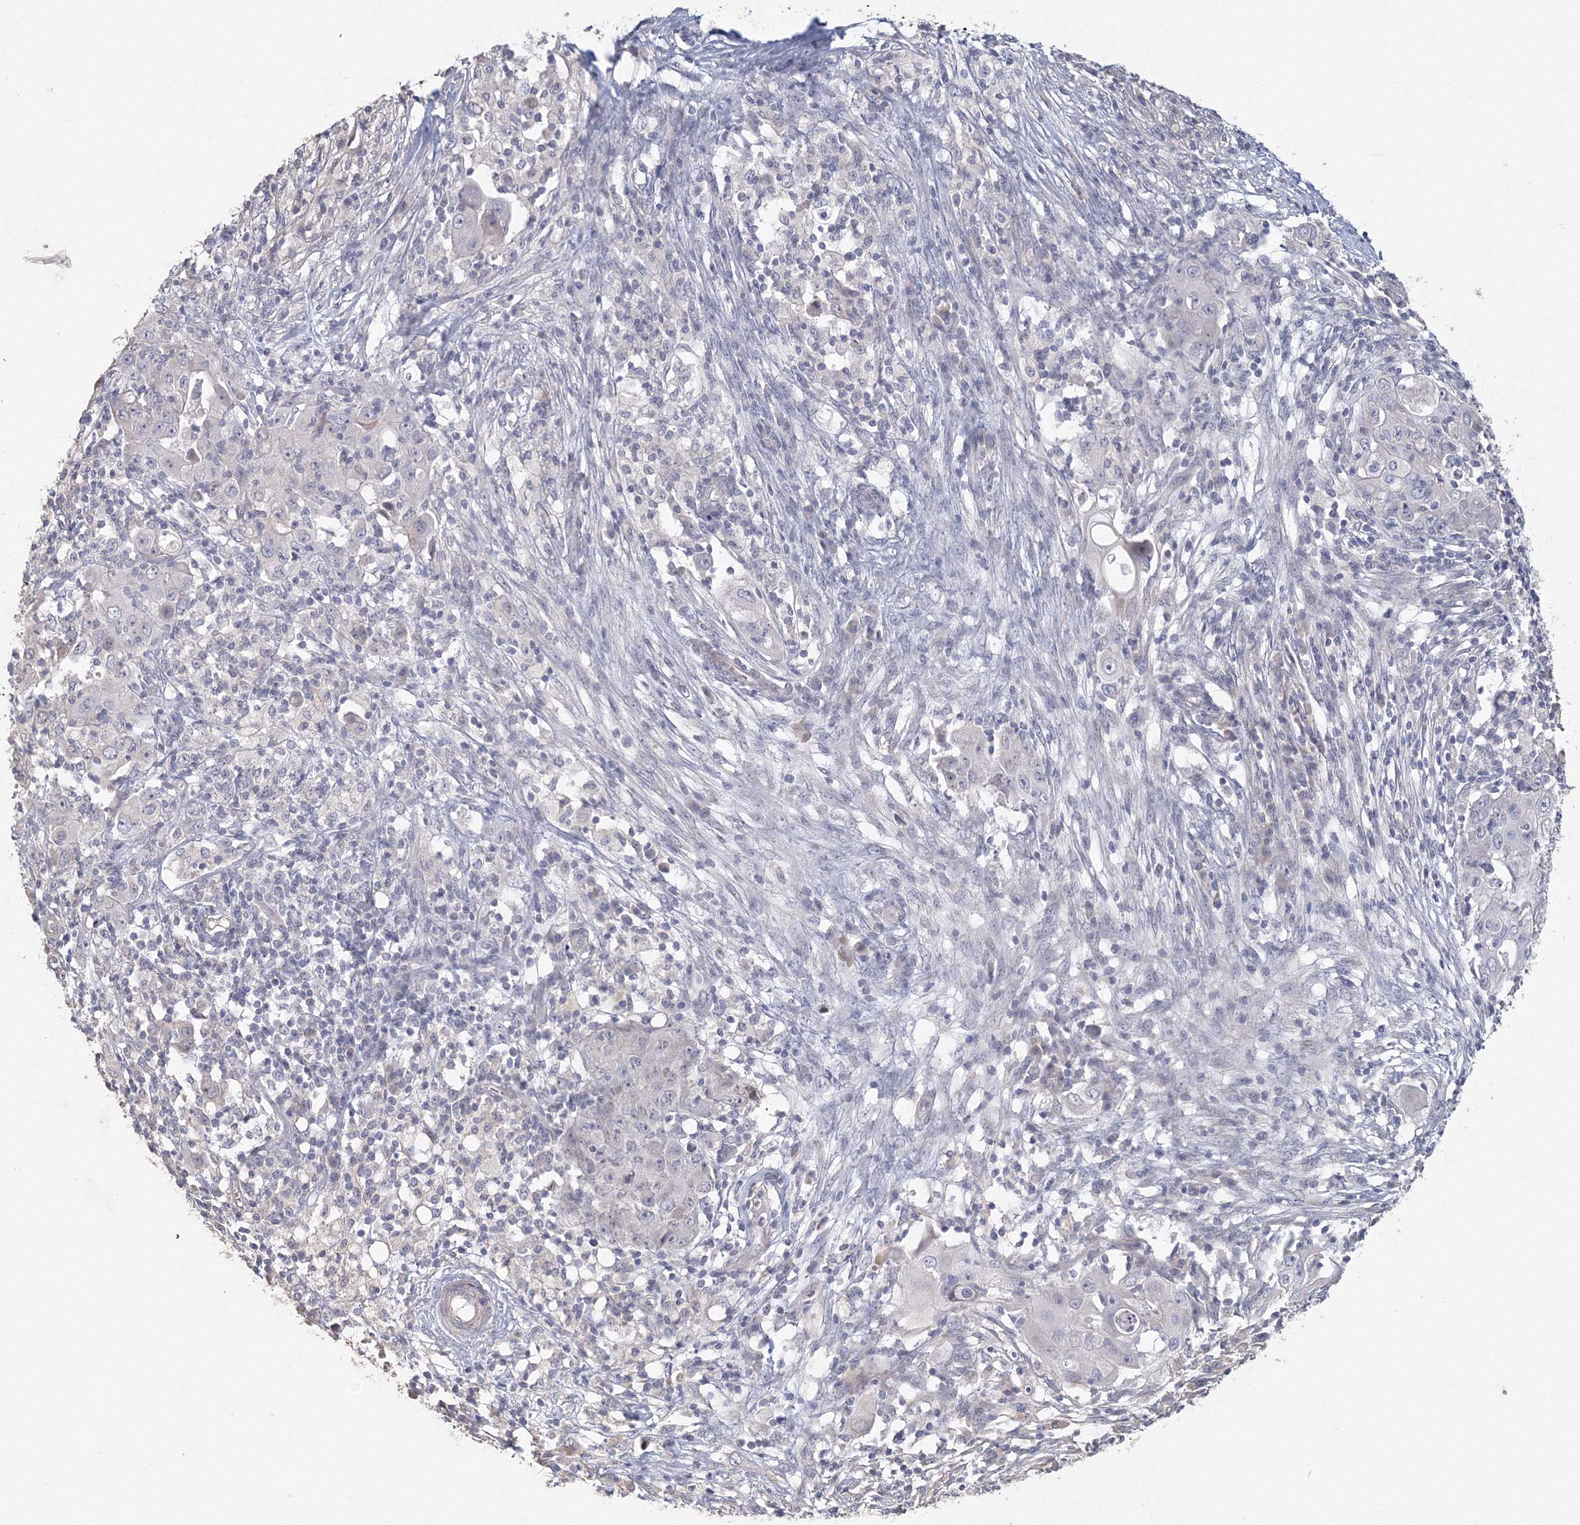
{"staining": {"intensity": "negative", "quantity": "none", "location": "none"}, "tissue": "ovarian cancer", "cell_type": "Tumor cells", "image_type": "cancer", "snomed": [{"axis": "morphology", "description": "Carcinoma, endometroid"}, {"axis": "topography", "description": "Ovary"}], "caption": "Protein analysis of ovarian endometroid carcinoma exhibits no significant expression in tumor cells. (Stains: DAB (3,3'-diaminobenzidine) immunohistochemistry with hematoxylin counter stain, Microscopy: brightfield microscopy at high magnification).", "gene": "TACC2", "patient": {"sex": "female", "age": 42}}